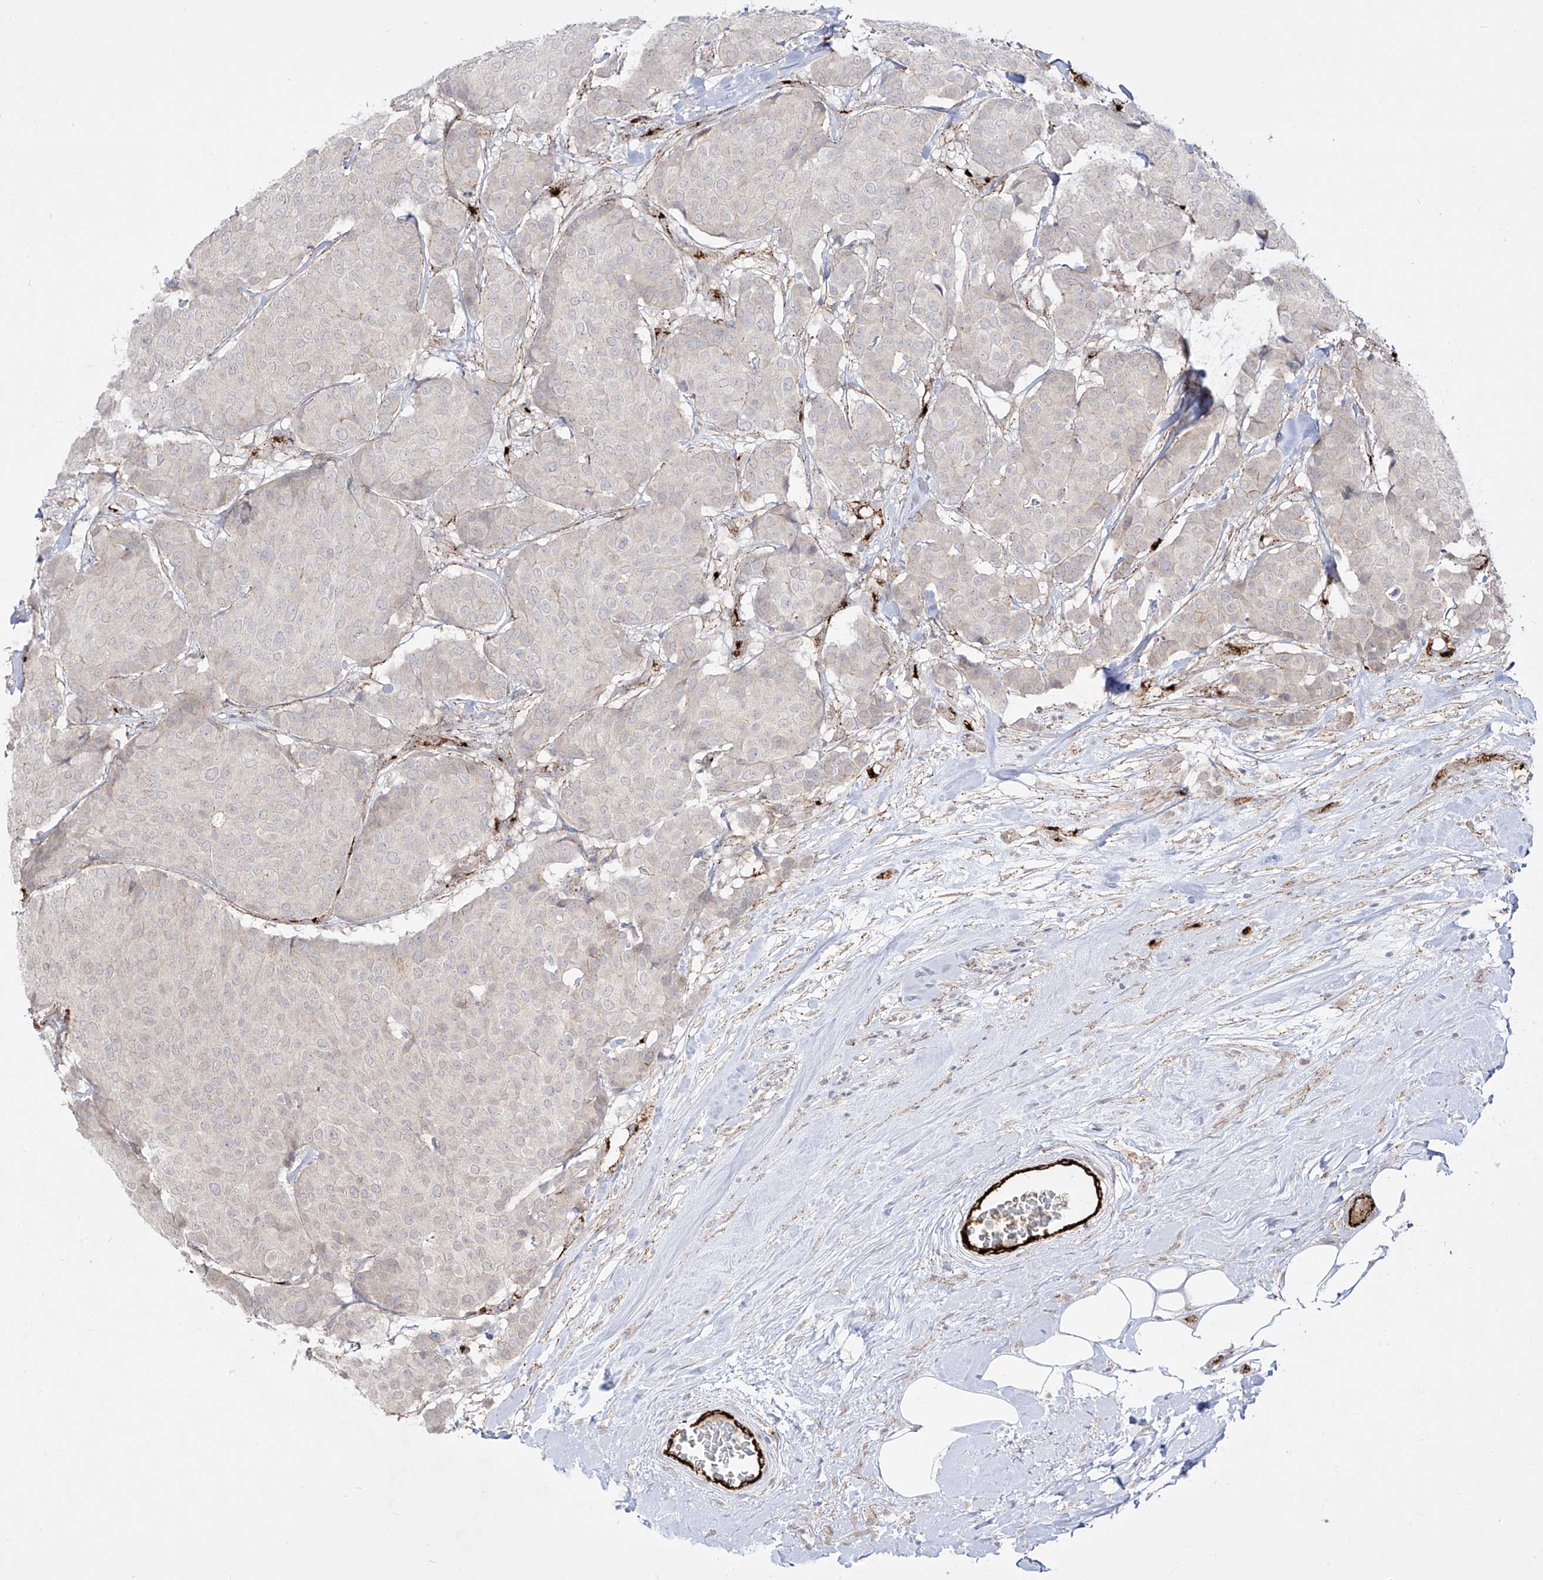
{"staining": {"intensity": "negative", "quantity": "none", "location": "none"}, "tissue": "breast cancer", "cell_type": "Tumor cells", "image_type": "cancer", "snomed": [{"axis": "morphology", "description": "Duct carcinoma"}, {"axis": "topography", "description": "Breast"}], "caption": "The histopathology image reveals no staining of tumor cells in breast cancer. The staining is performed using DAB (3,3'-diaminobenzidine) brown chromogen with nuclei counter-stained in using hematoxylin.", "gene": "ZGRF1", "patient": {"sex": "female", "age": 75}}